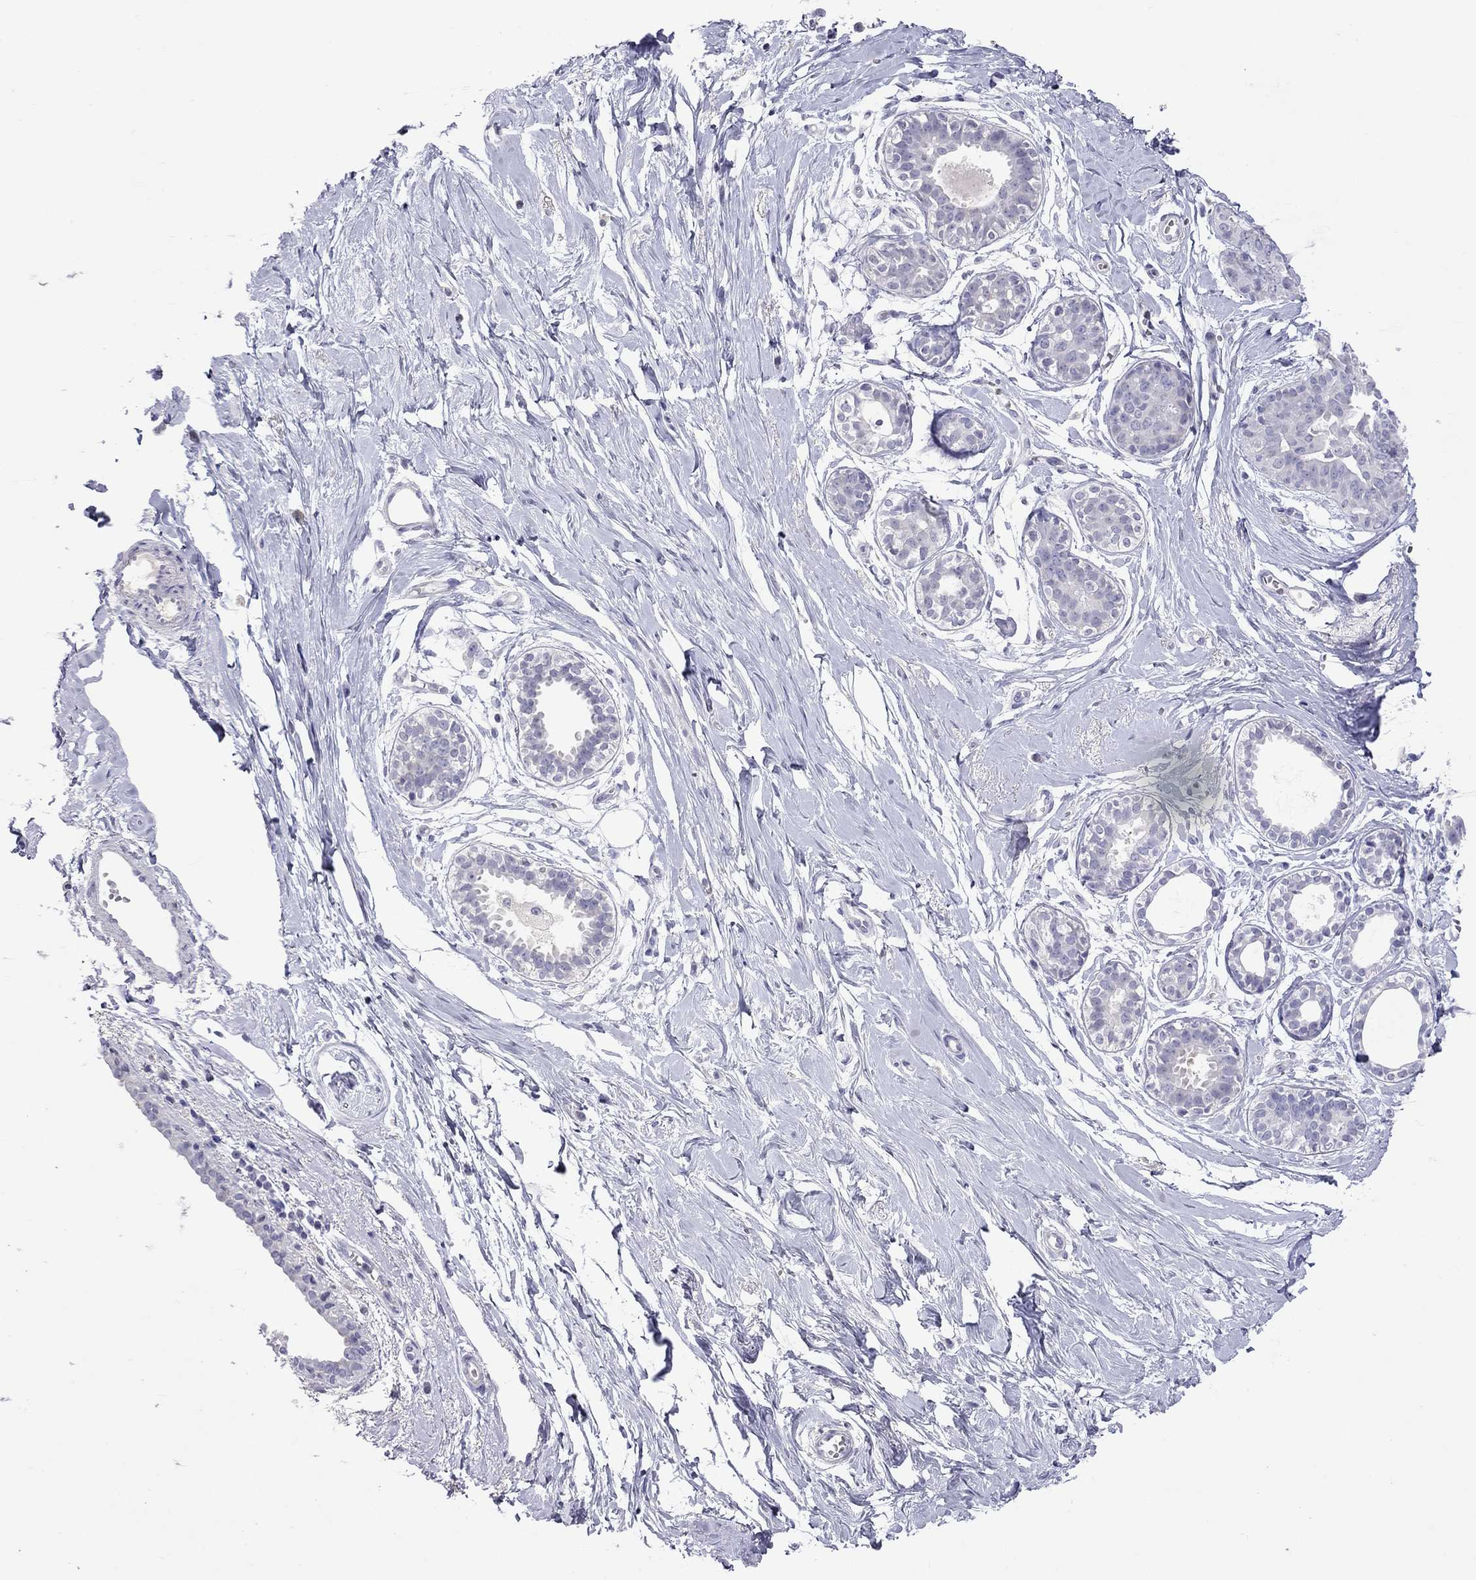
{"staining": {"intensity": "negative", "quantity": "none", "location": "none"}, "tissue": "breast", "cell_type": "Adipocytes", "image_type": "normal", "snomed": [{"axis": "morphology", "description": "Normal tissue, NOS"}, {"axis": "topography", "description": "Breast"}], "caption": "Photomicrograph shows no significant protein positivity in adipocytes of benign breast.", "gene": "MUC16", "patient": {"sex": "female", "age": 49}}